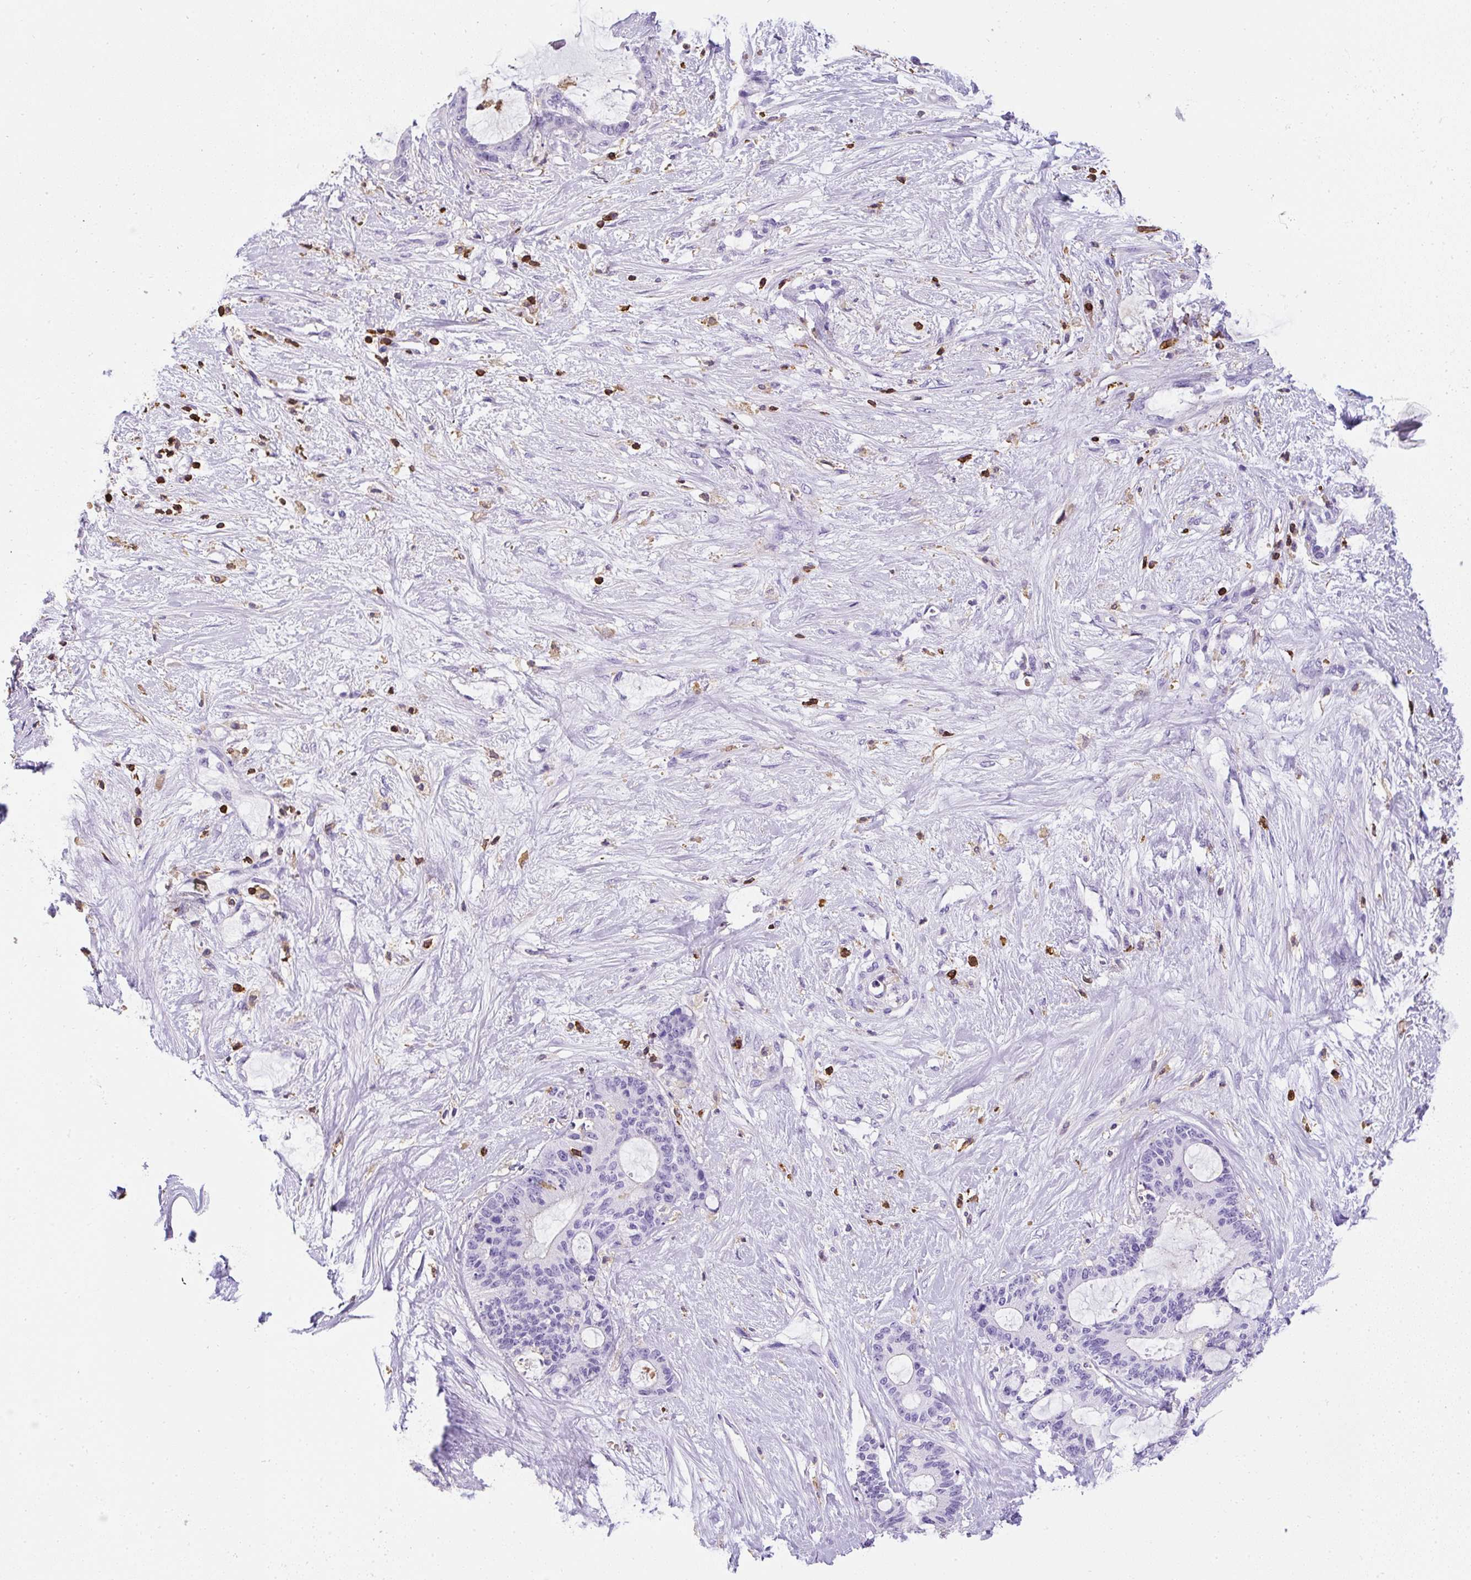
{"staining": {"intensity": "negative", "quantity": "none", "location": "none"}, "tissue": "liver cancer", "cell_type": "Tumor cells", "image_type": "cancer", "snomed": [{"axis": "morphology", "description": "Normal tissue, NOS"}, {"axis": "morphology", "description": "Cholangiocarcinoma"}, {"axis": "topography", "description": "Liver"}, {"axis": "topography", "description": "Peripheral nerve tissue"}], "caption": "An image of human liver cancer is negative for staining in tumor cells. (DAB (3,3'-diaminobenzidine) immunohistochemistry (IHC) visualized using brightfield microscopy, high magnification).", "gene": "FAM228B", "patient": {"sex": "female", "age": 73}}